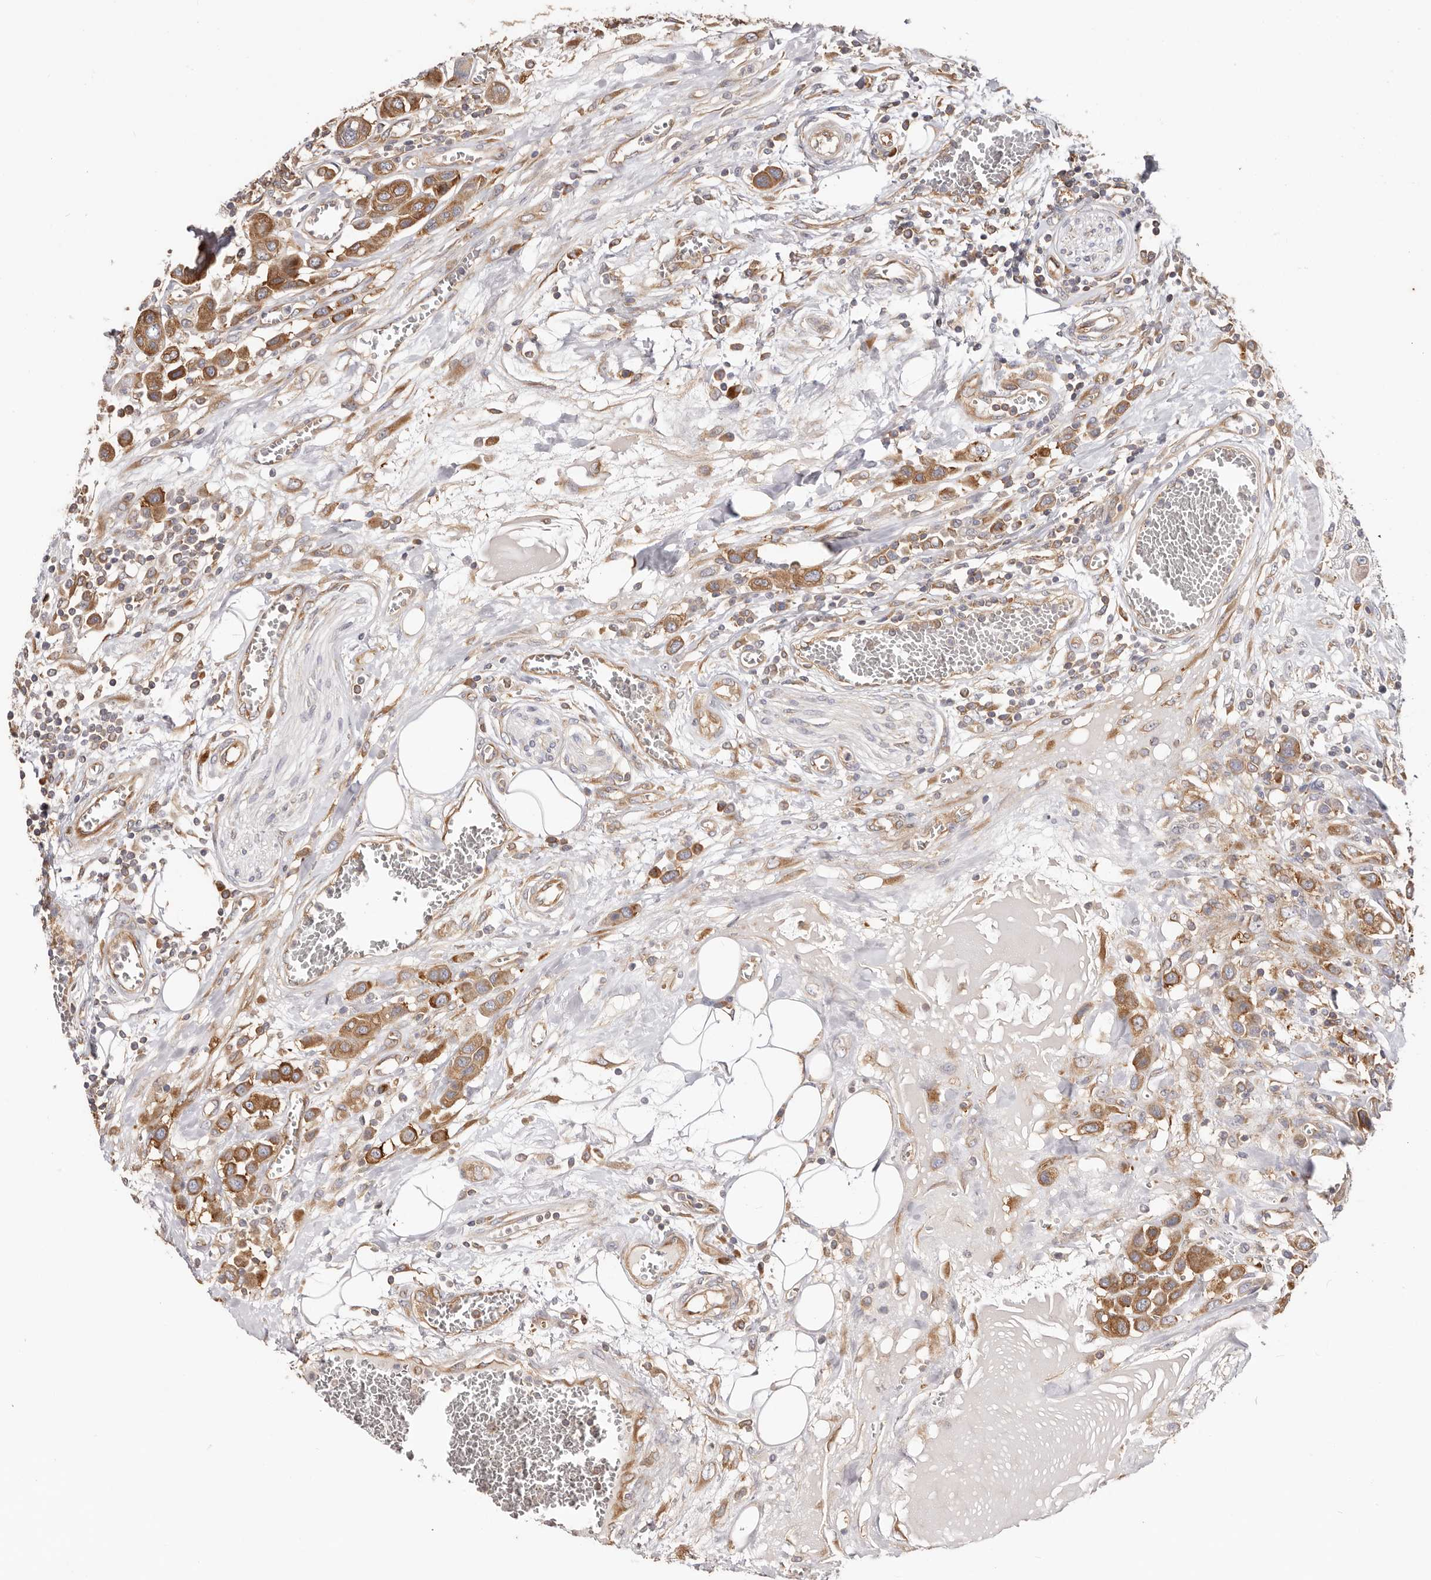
{"staining": {"intensity": "moderate", "quantity": ">75%", "location": "cytoplasmic/membranous"}, "tissue": "urothelial cancer", "cell_type": "Tumor cells", "image_type": "cancer", "snomed": [{"axis": "morphology", "description": "Urothelial carcinoma, High grade"}, {"axis": "topography", "description": "Urinary bladder"}], "caption": "Urothelial cancer stained with immunohistochemistry exhibits moderate cytoplasmic/membranous positivity in approximately >75% of tumor cells.", "gene": "EPRS1", "patient": {"sex": "male", "age": 50}}